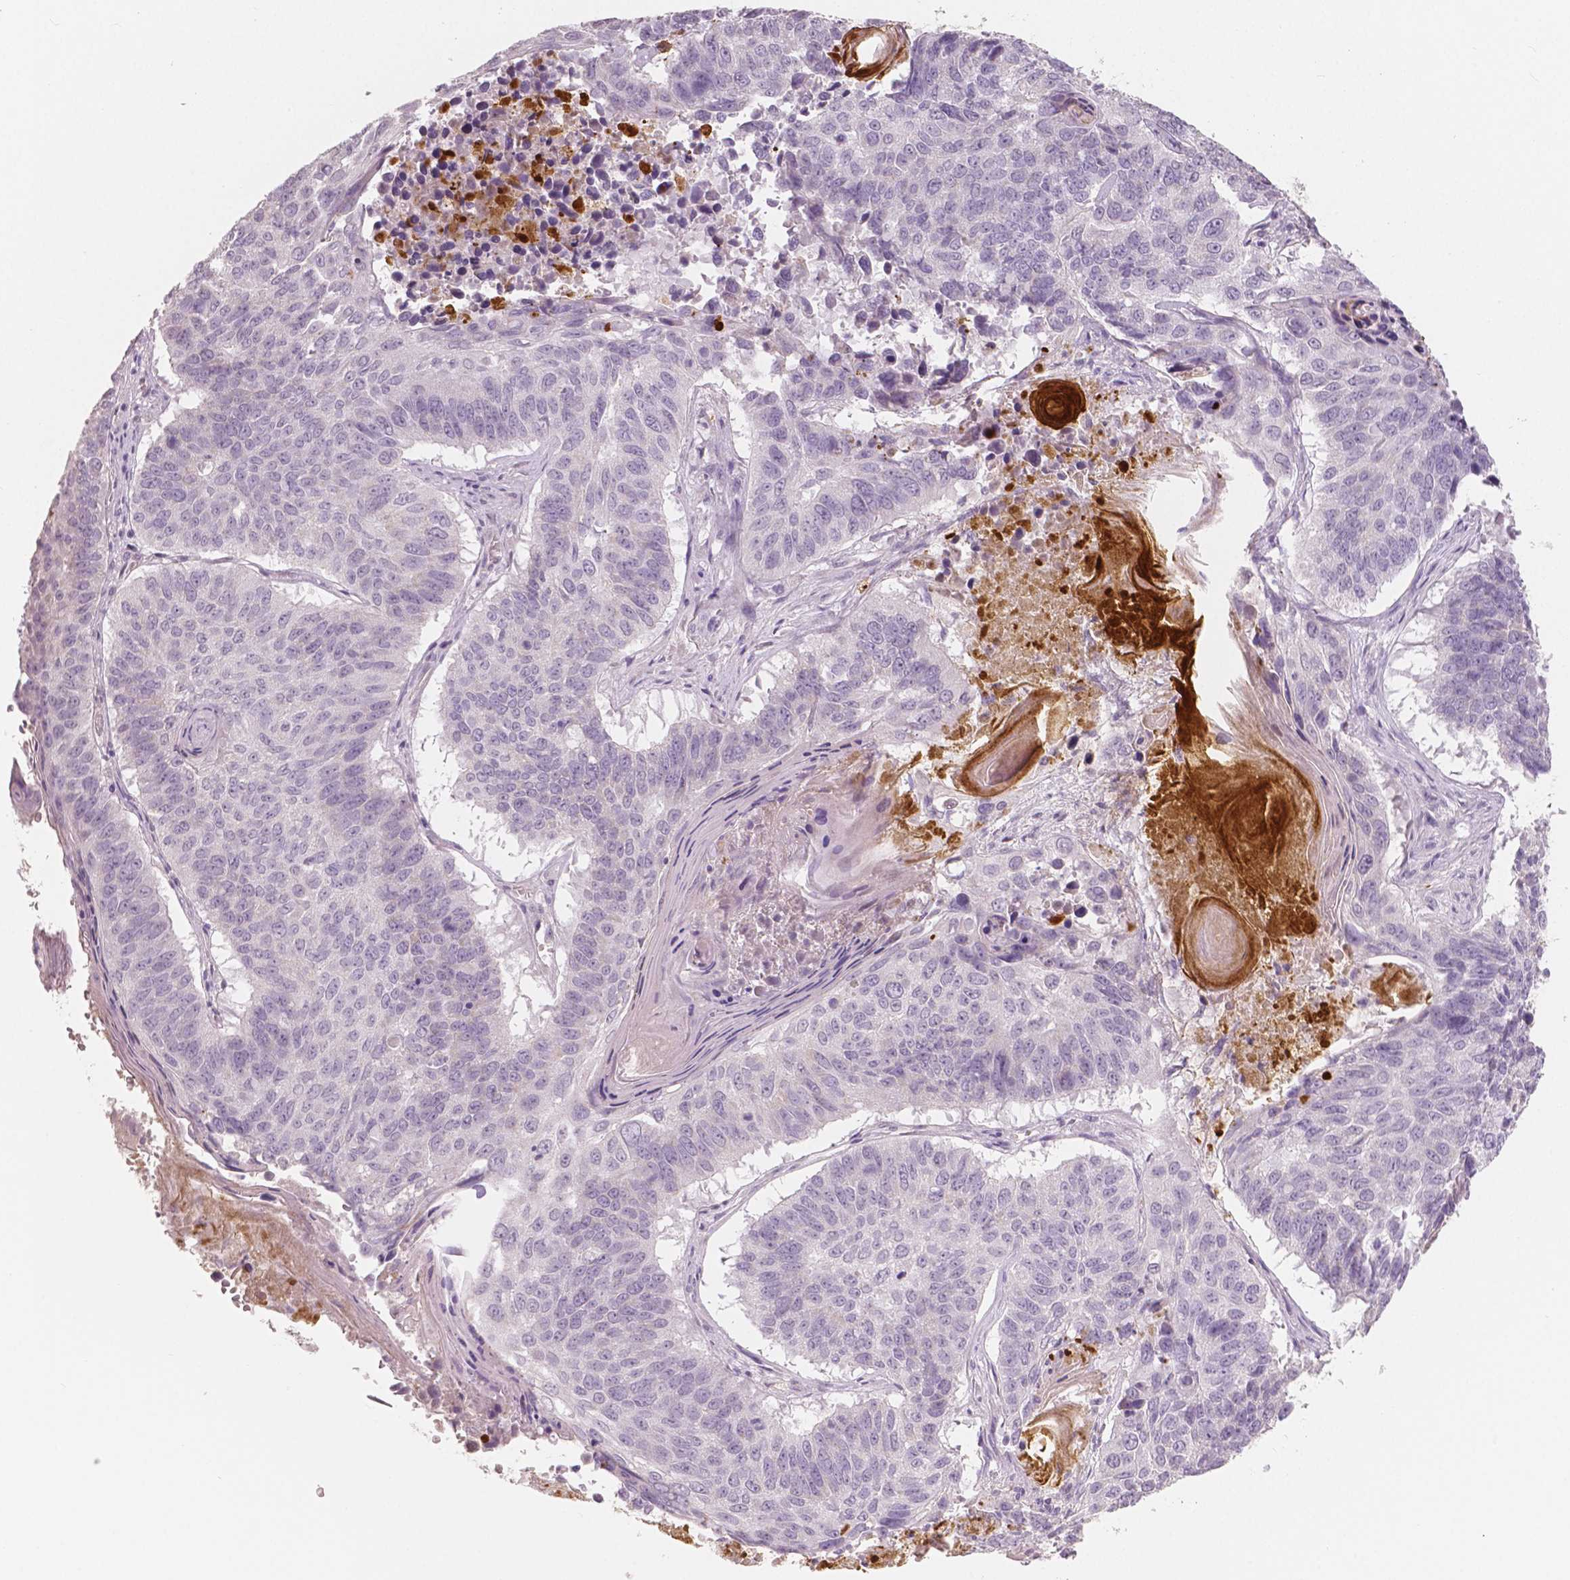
{"staining": {"intensity": "negative", "quantity": "none", "location": "none"}, "tissue": "lung cancer", "cell_type": "Tumor cells", "image_type": "cancer", "snomed": [{"axis": "morphology", "description": "Squamous cell carcinoma, NOS"}, {"axis": "topography", "description": "Lung"}], "caption": "There is no significant positivity in tumor cells of lung squamous cell carcinoma.", "gene": "APOA4", "patient": {"sex": "male", "age": 73}}